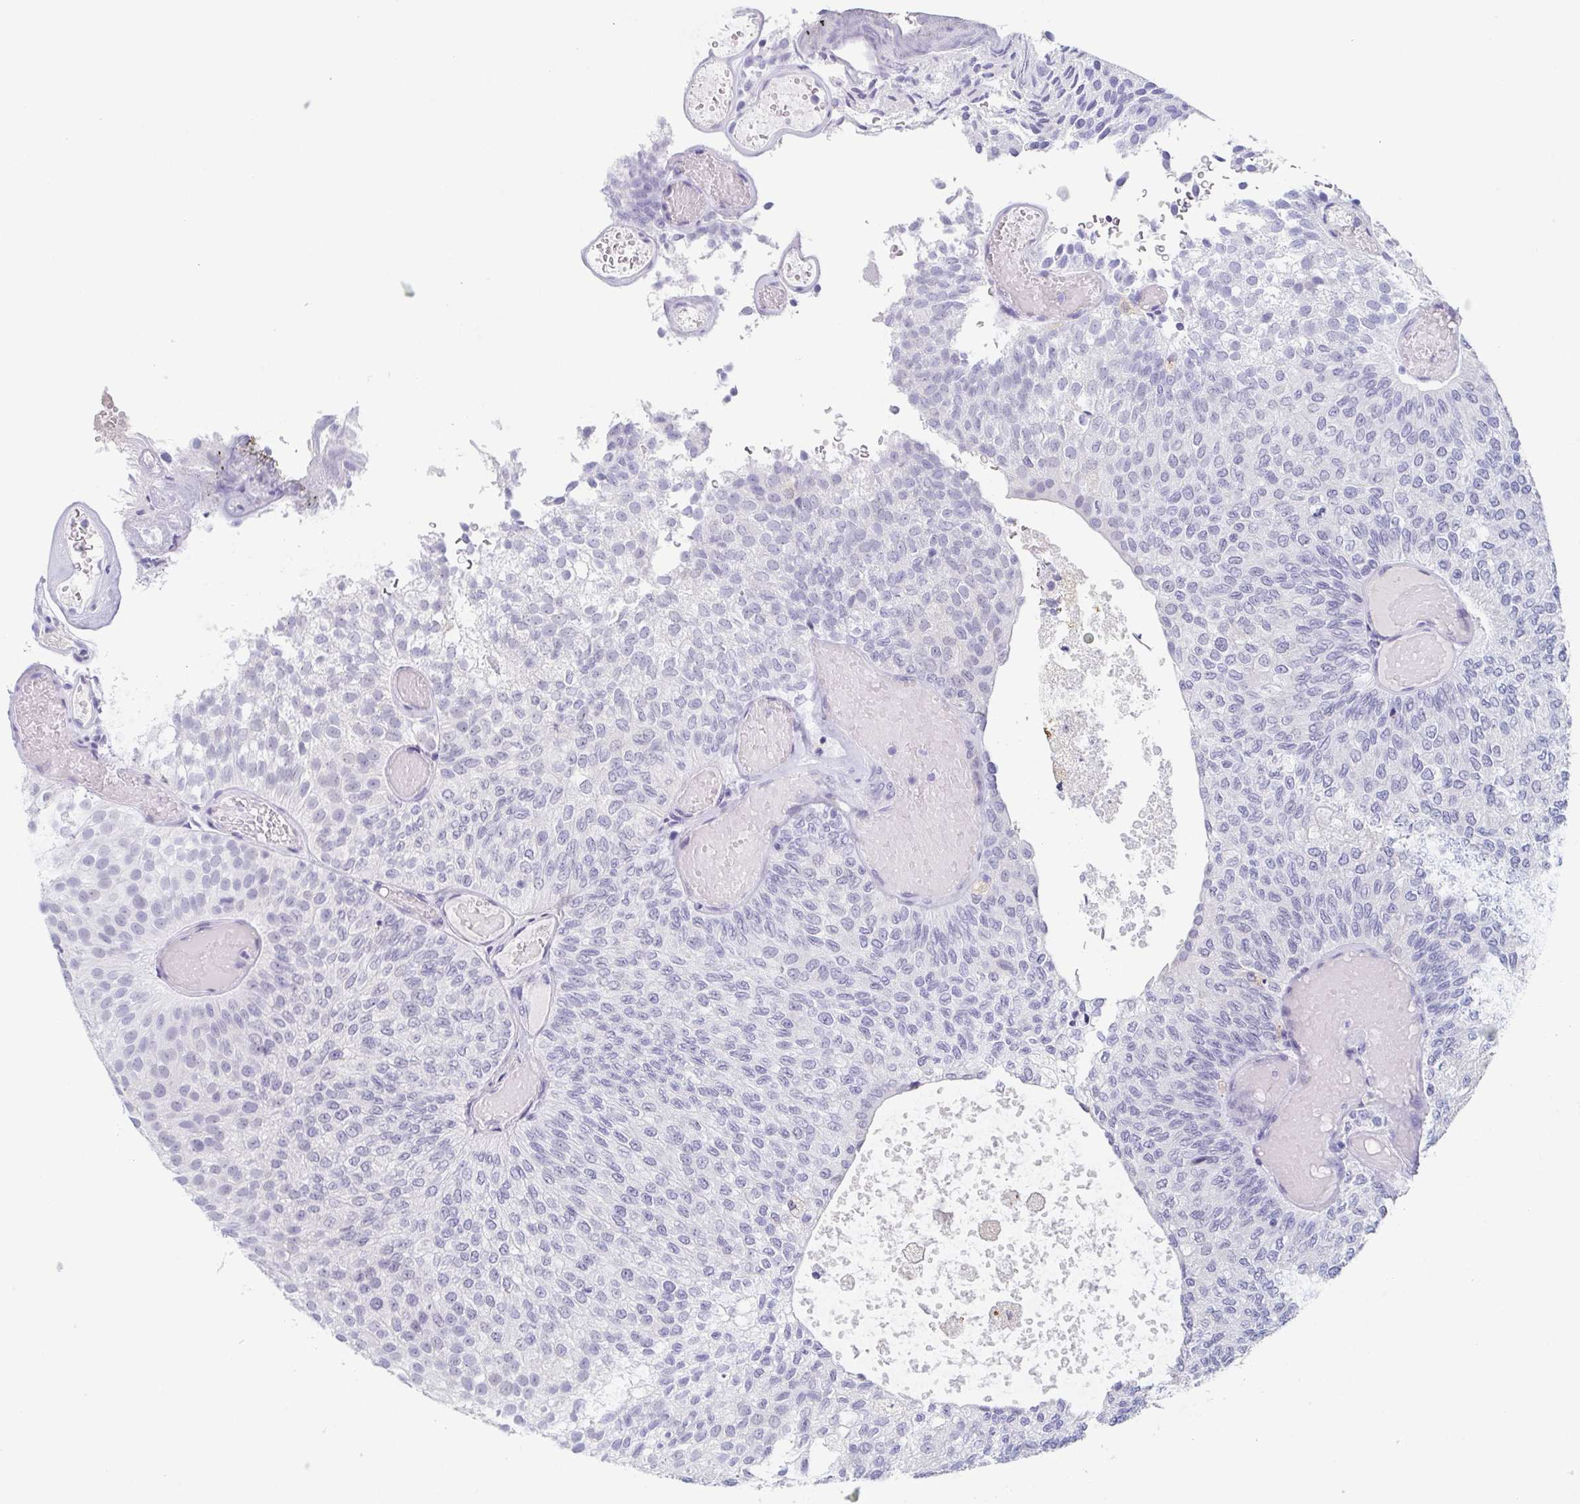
{"staining": {"intensity": "negative", "quantity": "none", "location": "none"}, "tissue": "urothelial cancer", "cell_type": "Tumor cells", "image_type": "cancer", "snomed": [{"axis": "morphology", "description": "Urothelial carcinoma, Low grade"}, {"axis": "topography", "description": "Urinary bladder"}], "caption": "A photomicrograph of urothelial carcinoma (low-grade) stained for a protein displays no brown staining in tumor cells.", "gene": "REG4", "patient": {"sex": "male", "age": 78}}